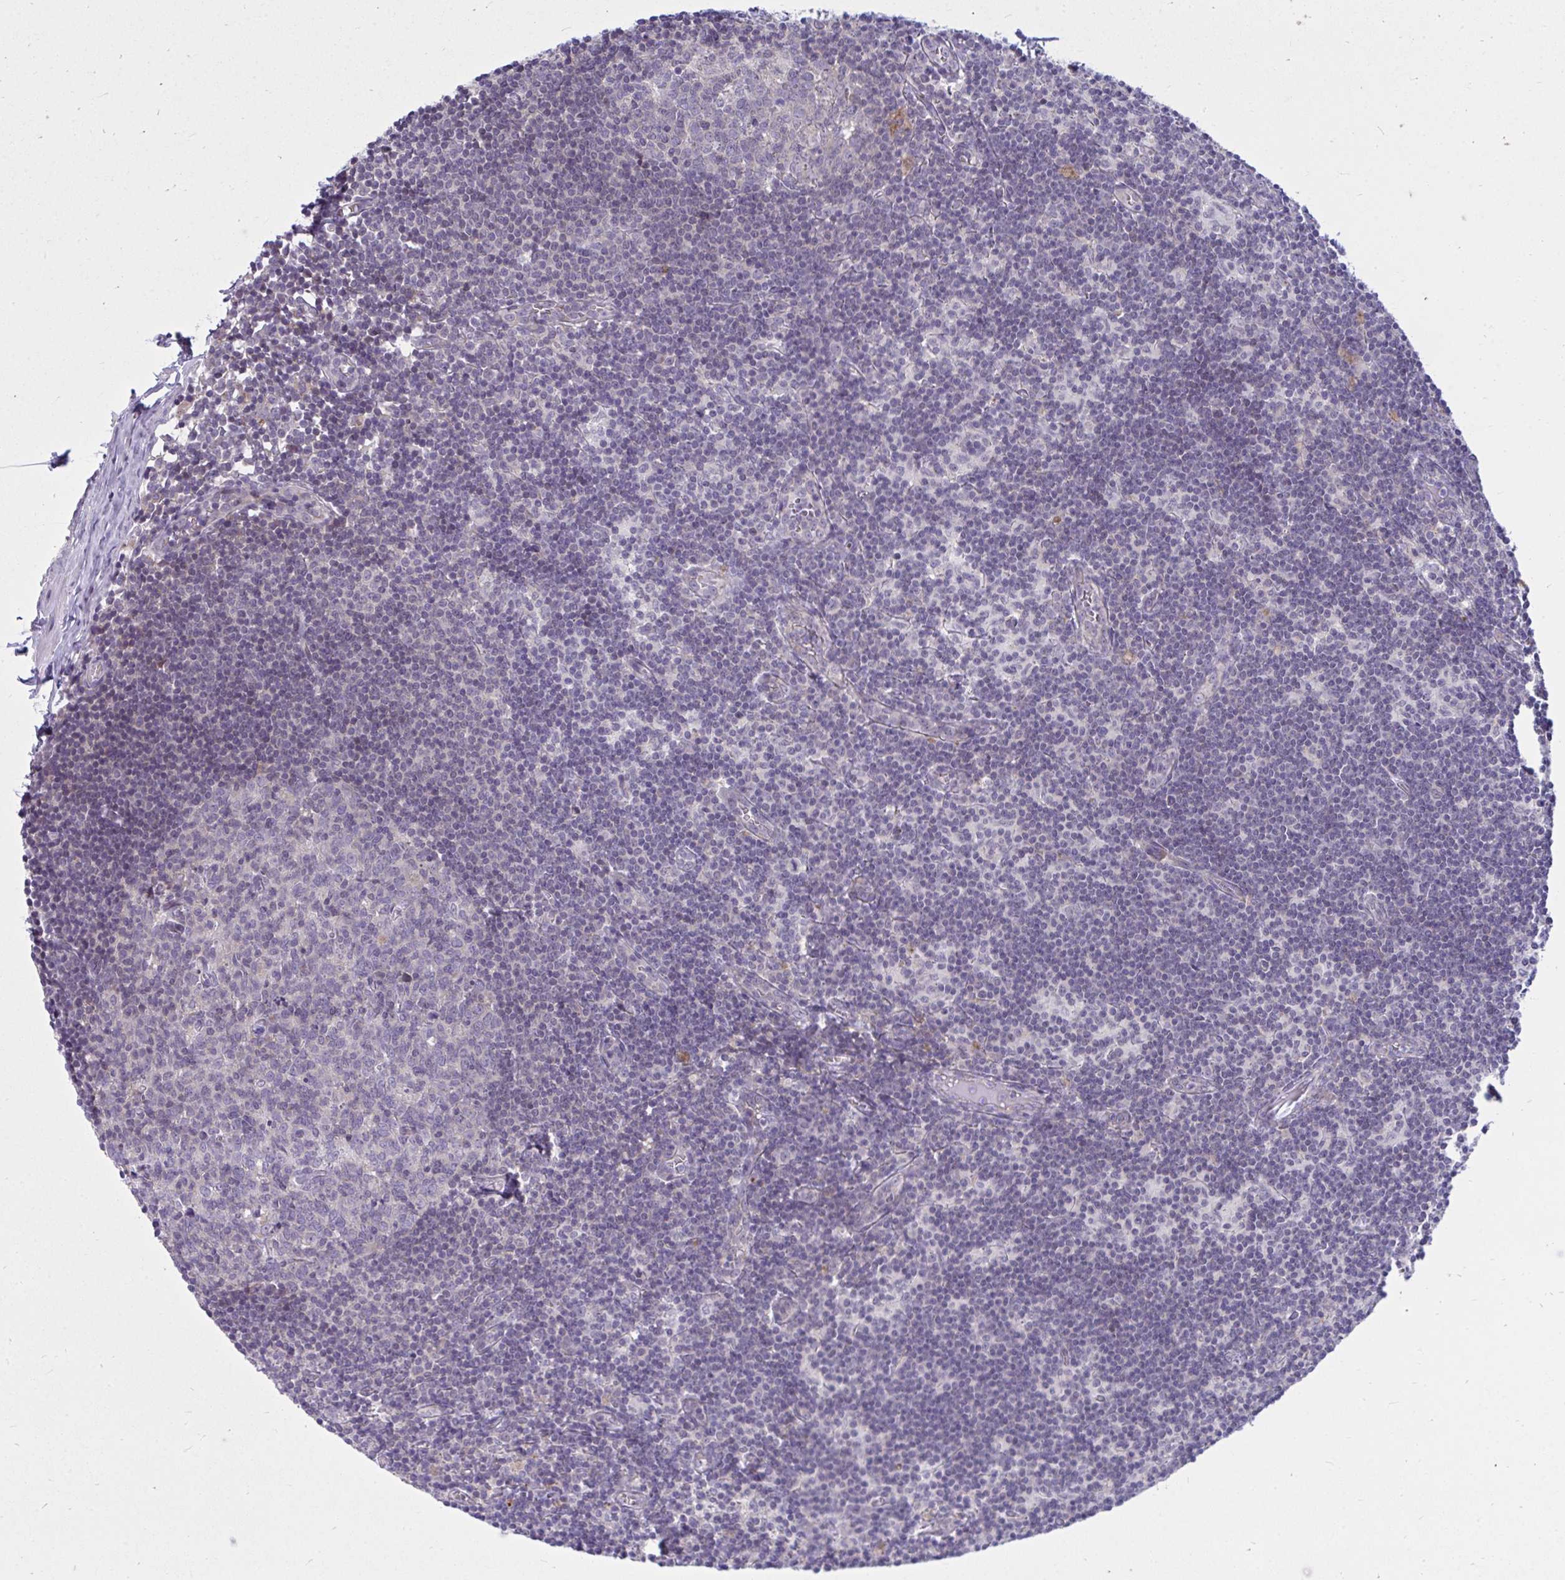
{"staining": {"intensity": "negative", "quantity": "none", "location": "none"}, "tissue": "lymph node", "cell_type": "Germinal center cells", "image_type": "normal", "snomed": [{"axis": "morphology", "description": "Normal tissue, NOS"}, {"axis": "topography", "description": "Lymph node"}], "caption": "This is an IHC image of normal lymph node. There is no expression in germinal center cells.", "gene": "ZSCAN25", "patient": {"sex": "female", "age": 31}}